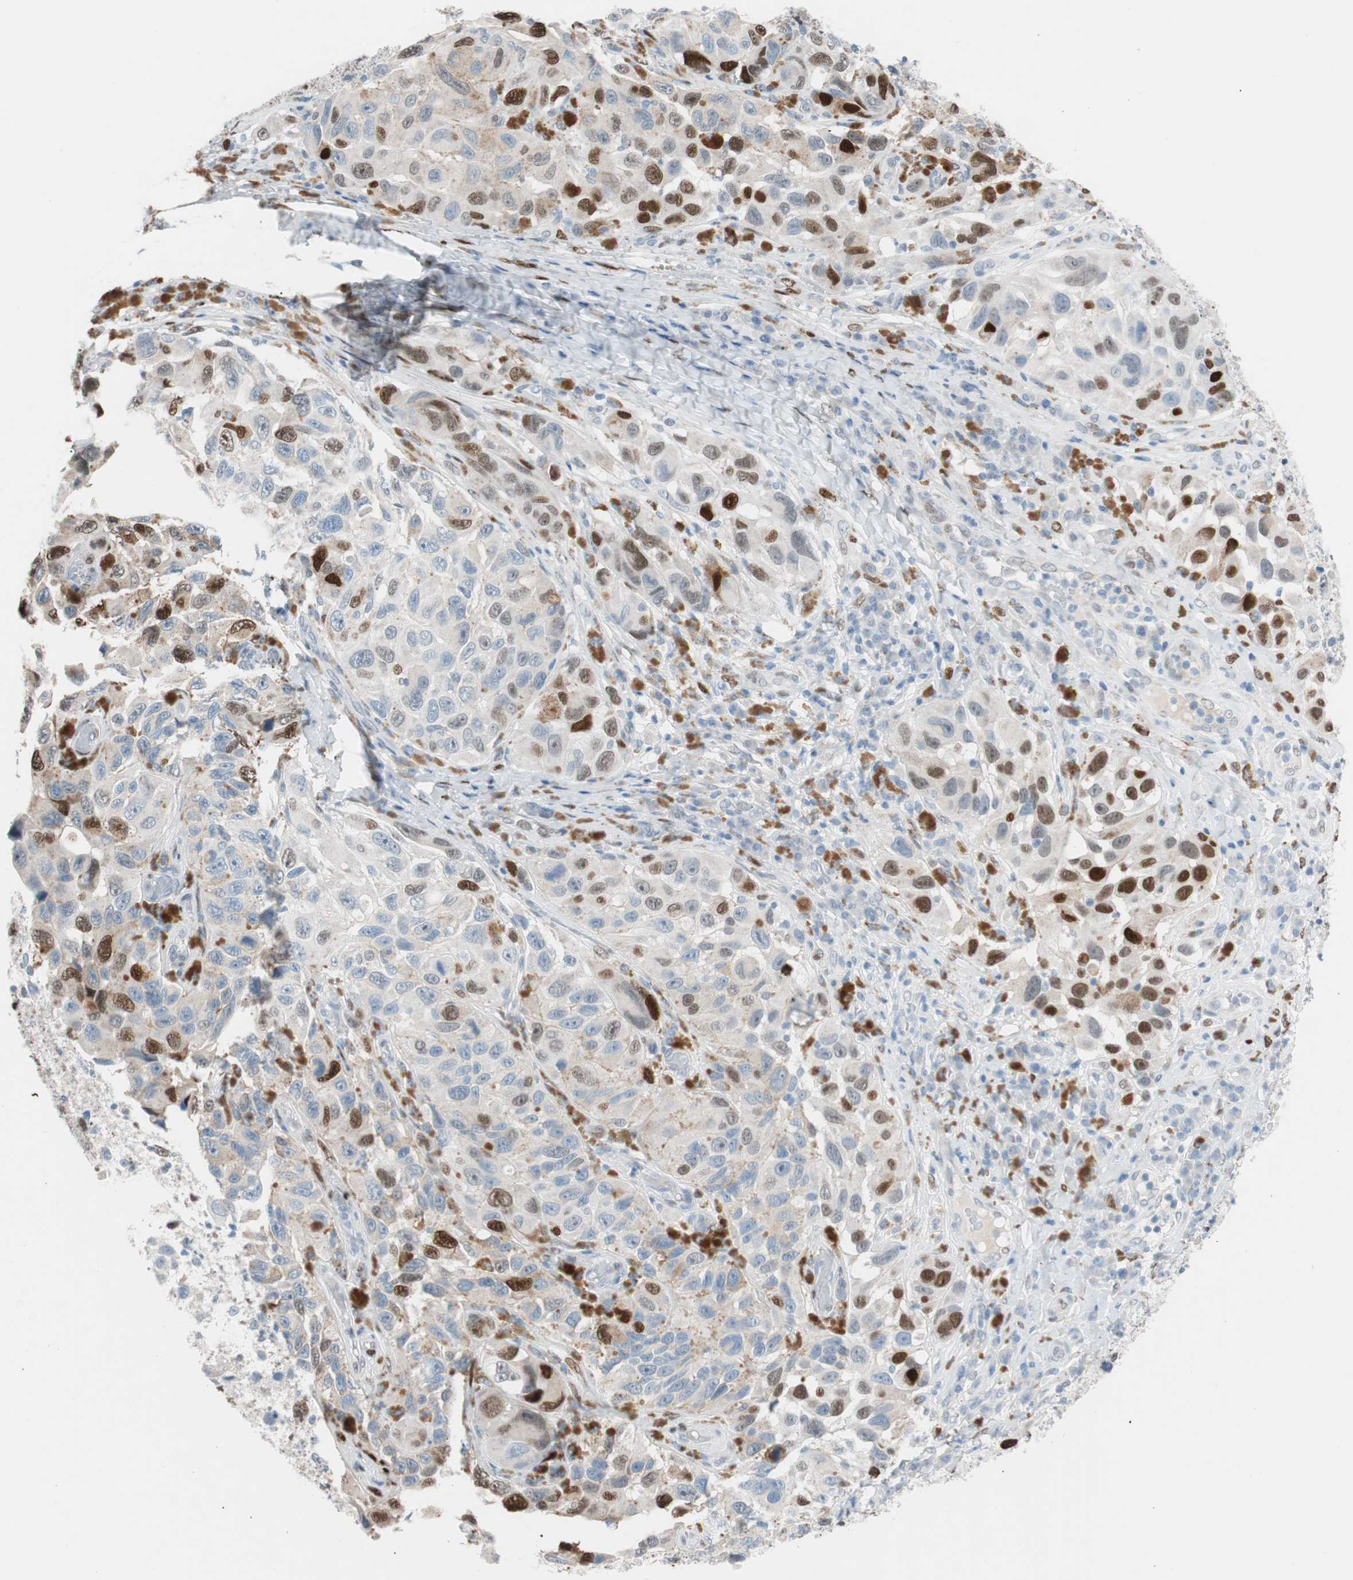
{"staining": {"intensity": "moderate", "quantity": "<25%", "location": "nuclear"}, "tissue": "melanoma", "cell_type": "Tumor cells", "image_type": "cancer", "snomed": [{"axis": "morphology", "description": "Malignant melanoma, NOS"}, {"axis": "topography", "description": "Skin"}], "caption": "Melanoma stained with IHC reveals moderate nuclear positivity in about <25% of tumor cells.", "gene": "FOSL1", "patient": {"sex": "female", "age": 73}}